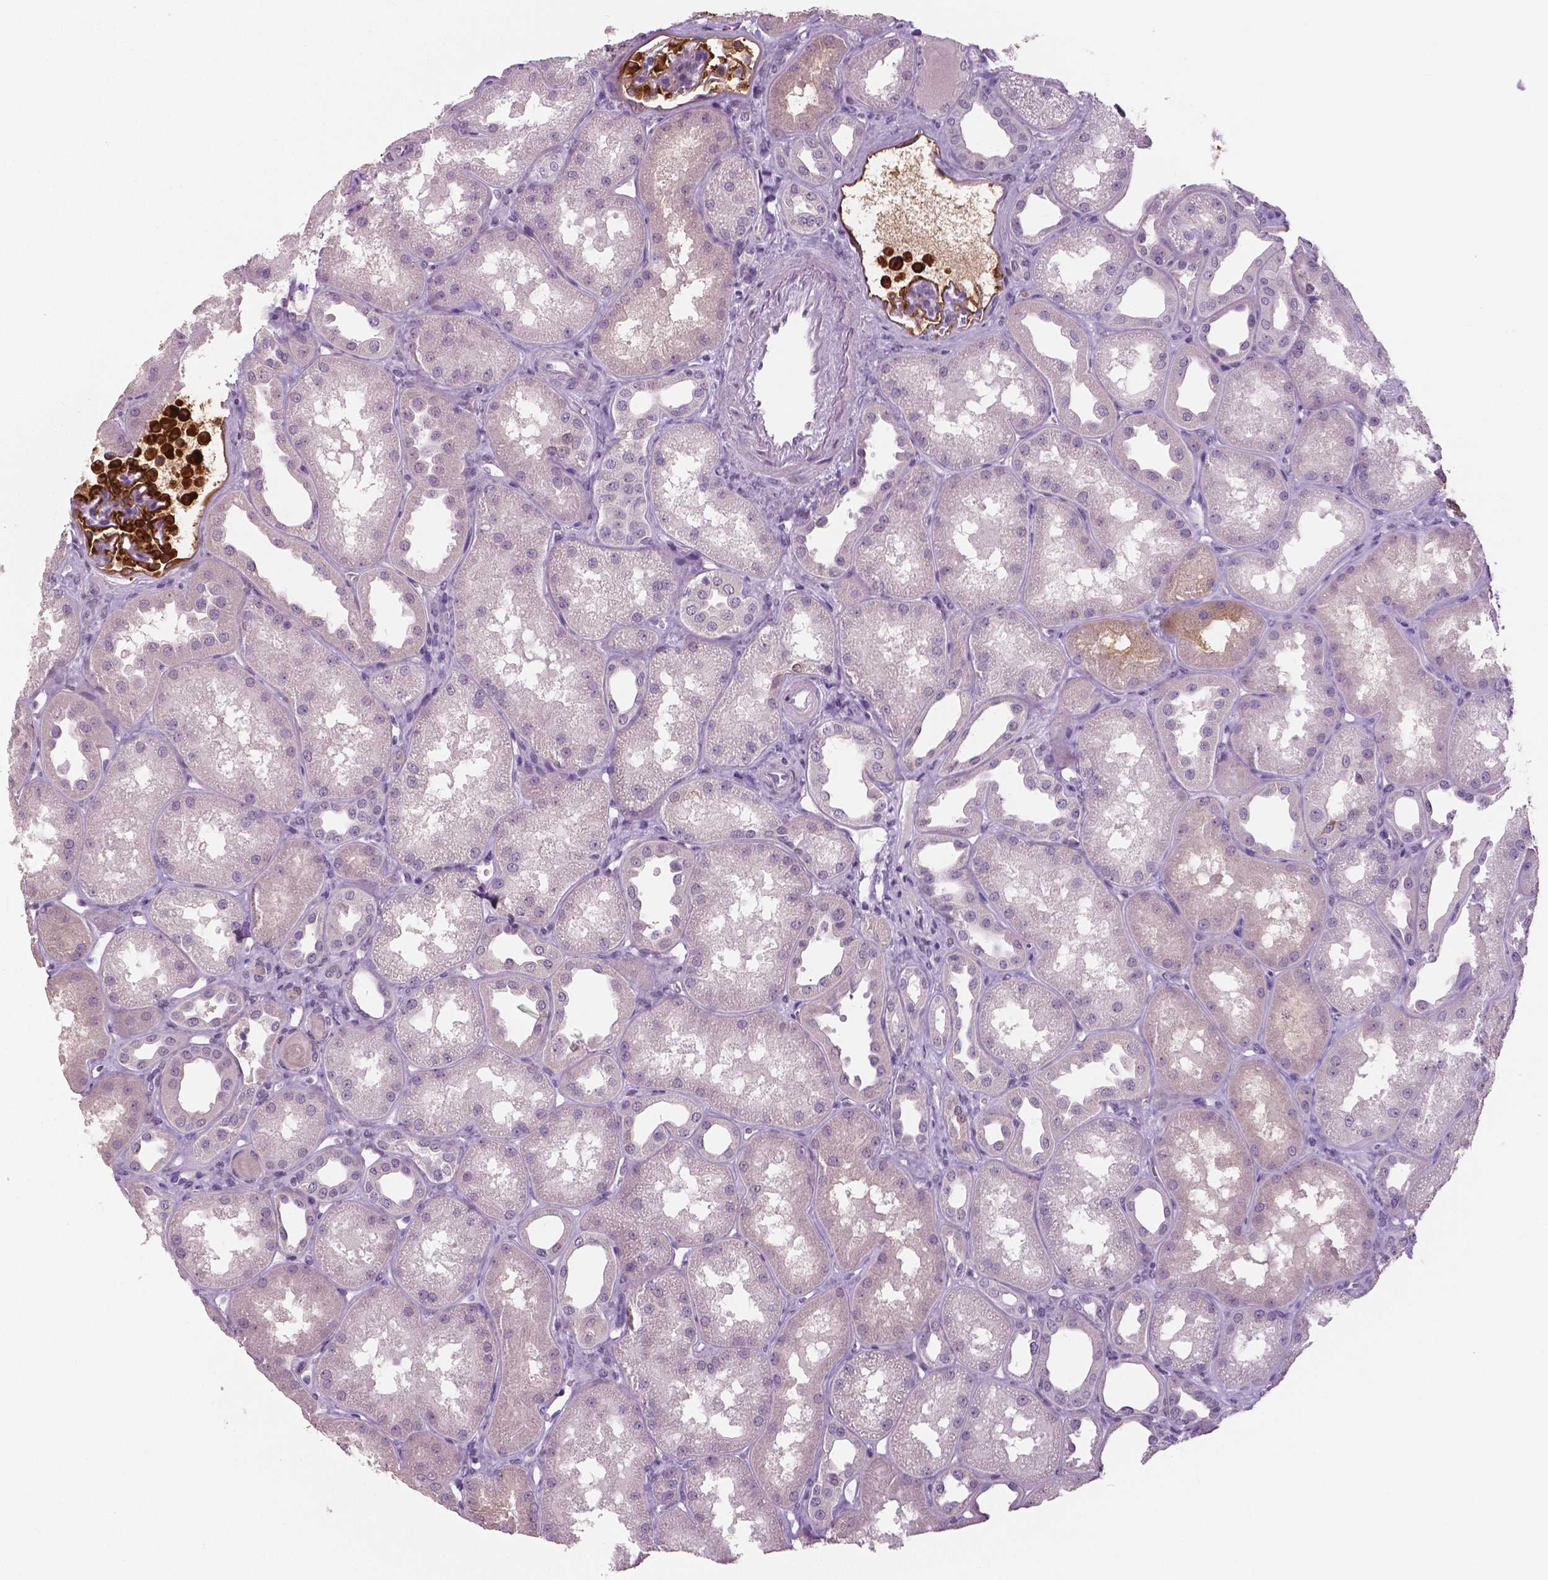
{"staining": {"intensity": "moderate", "quantity": ">75%", "location": "cytoplasmic/membranous"}, "tissue": "kidney", "cell_type": "Cells in glomeruli", "image_type": "normal", "snomed": [{"axis": "morphology", "description": "Normal tissue, NOS"}, {"axis": "topography", "description": "Kidney"}], "caption": "High-power microscopy captured an immunohistochemistry (IHC) micrograph of benign kidney, revealing moderate cytoplasmic/membranous staining in about >75% of cells in glomeruli. (Stains: DAB in brown, nuclei in blue, Microscopy: brightfield microscopy at high magnification).", "gene": "NECAB1", "patient": {"sex": "male", "age": 61}}